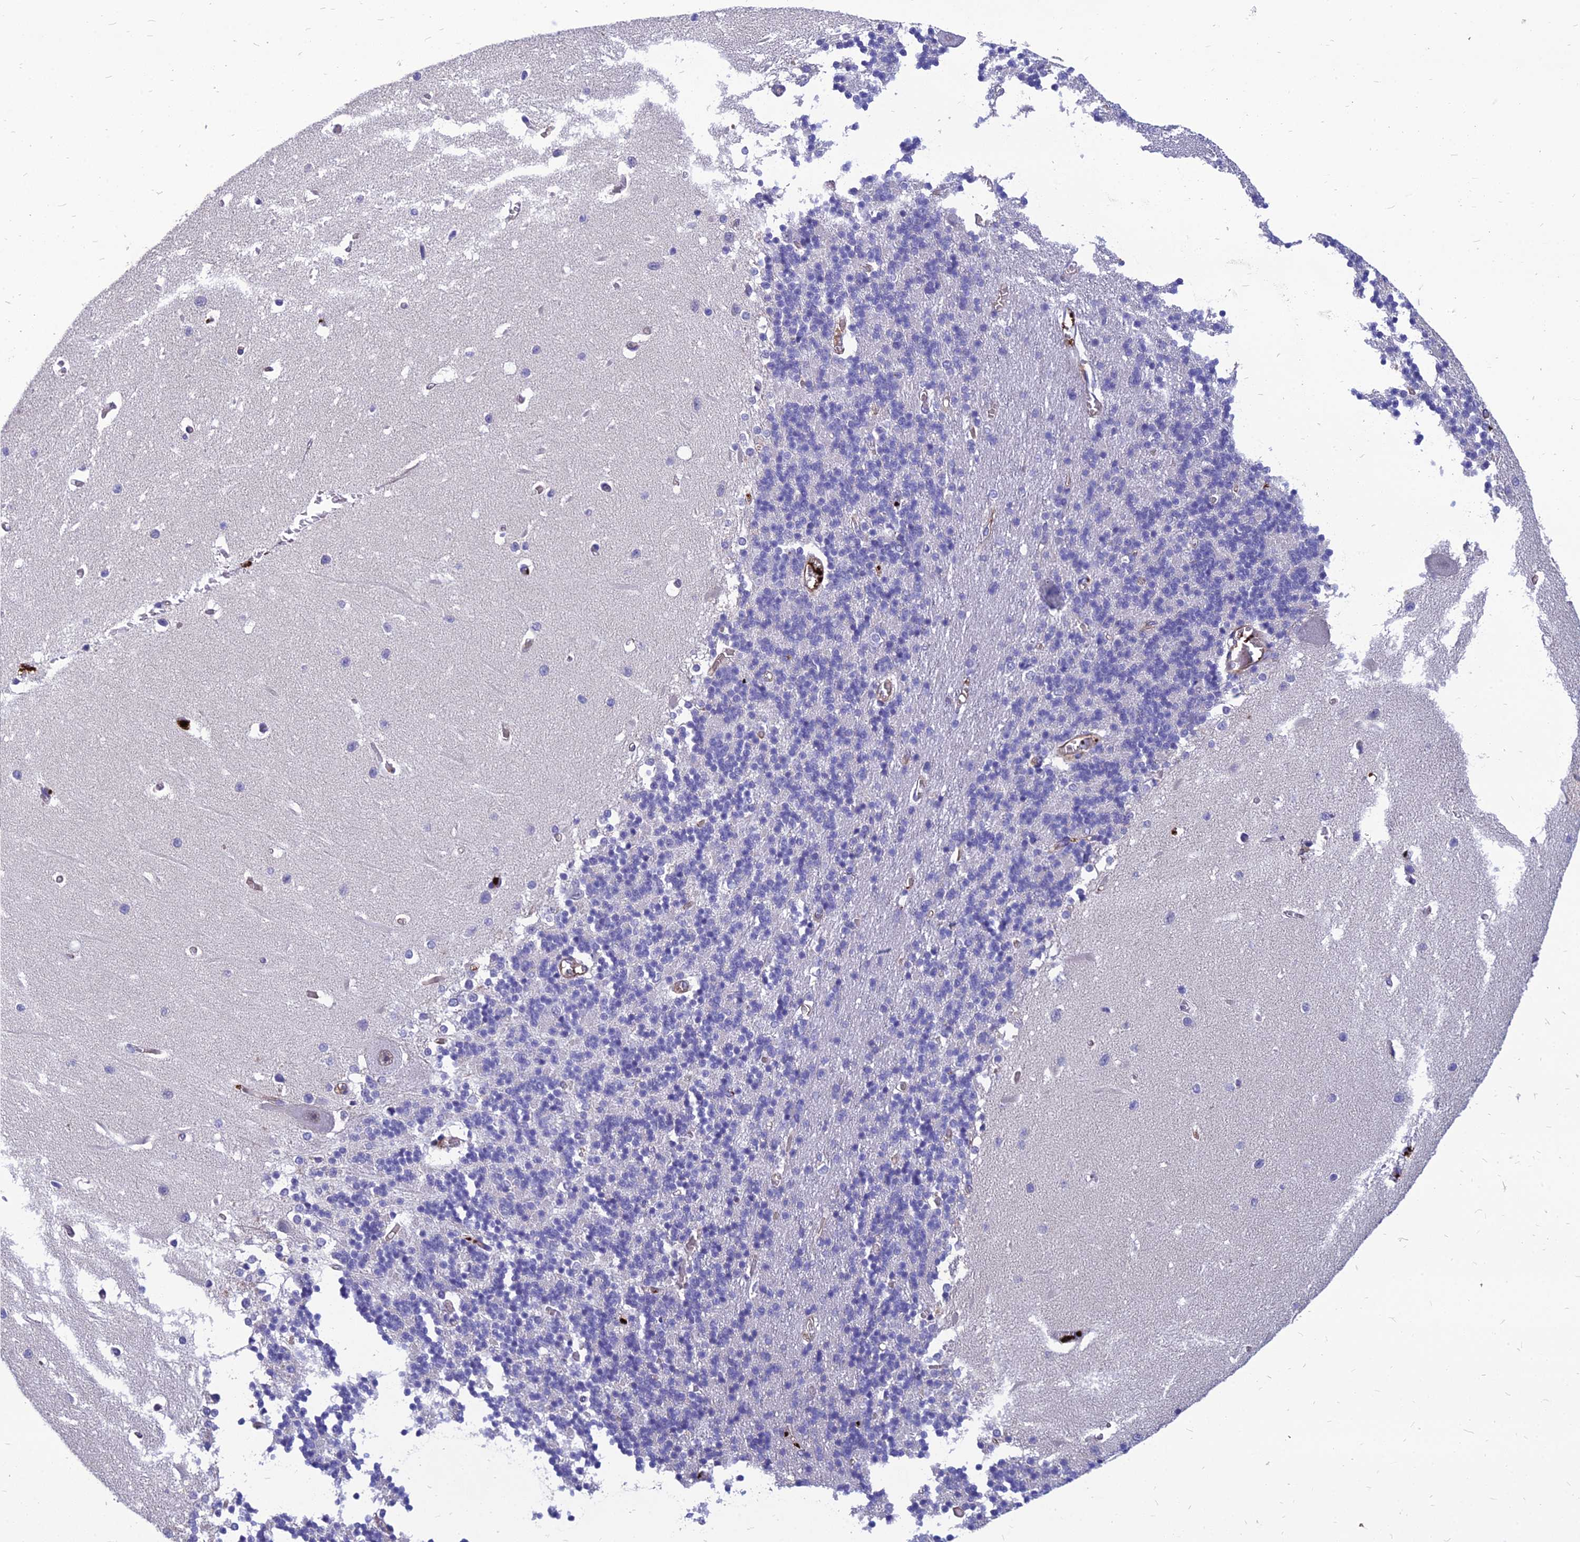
{"staining": {"intensity": "negative", "quantity": "none", "location": "none"}, "tissue": "cerebellum", "cell_type": "Cells in granular layer", "image_type": "normal", "snomed": [{"axis": "morphology", "description": "Normal tissue, NOS"}, {"axis": "topography", "description": "Cerebellum"}], "caption": "Photomicrograph shows no significant protein positivity in cells in granular layer of unremarkable cerebellum. The staining was performed using DAB to visualize the protein expression in brown, while the nuclei were stained in blue with hematoxylin (Magnification: 20x).", "gene": "PSMD11", "patient": {"sex": "male", "age": 37}}